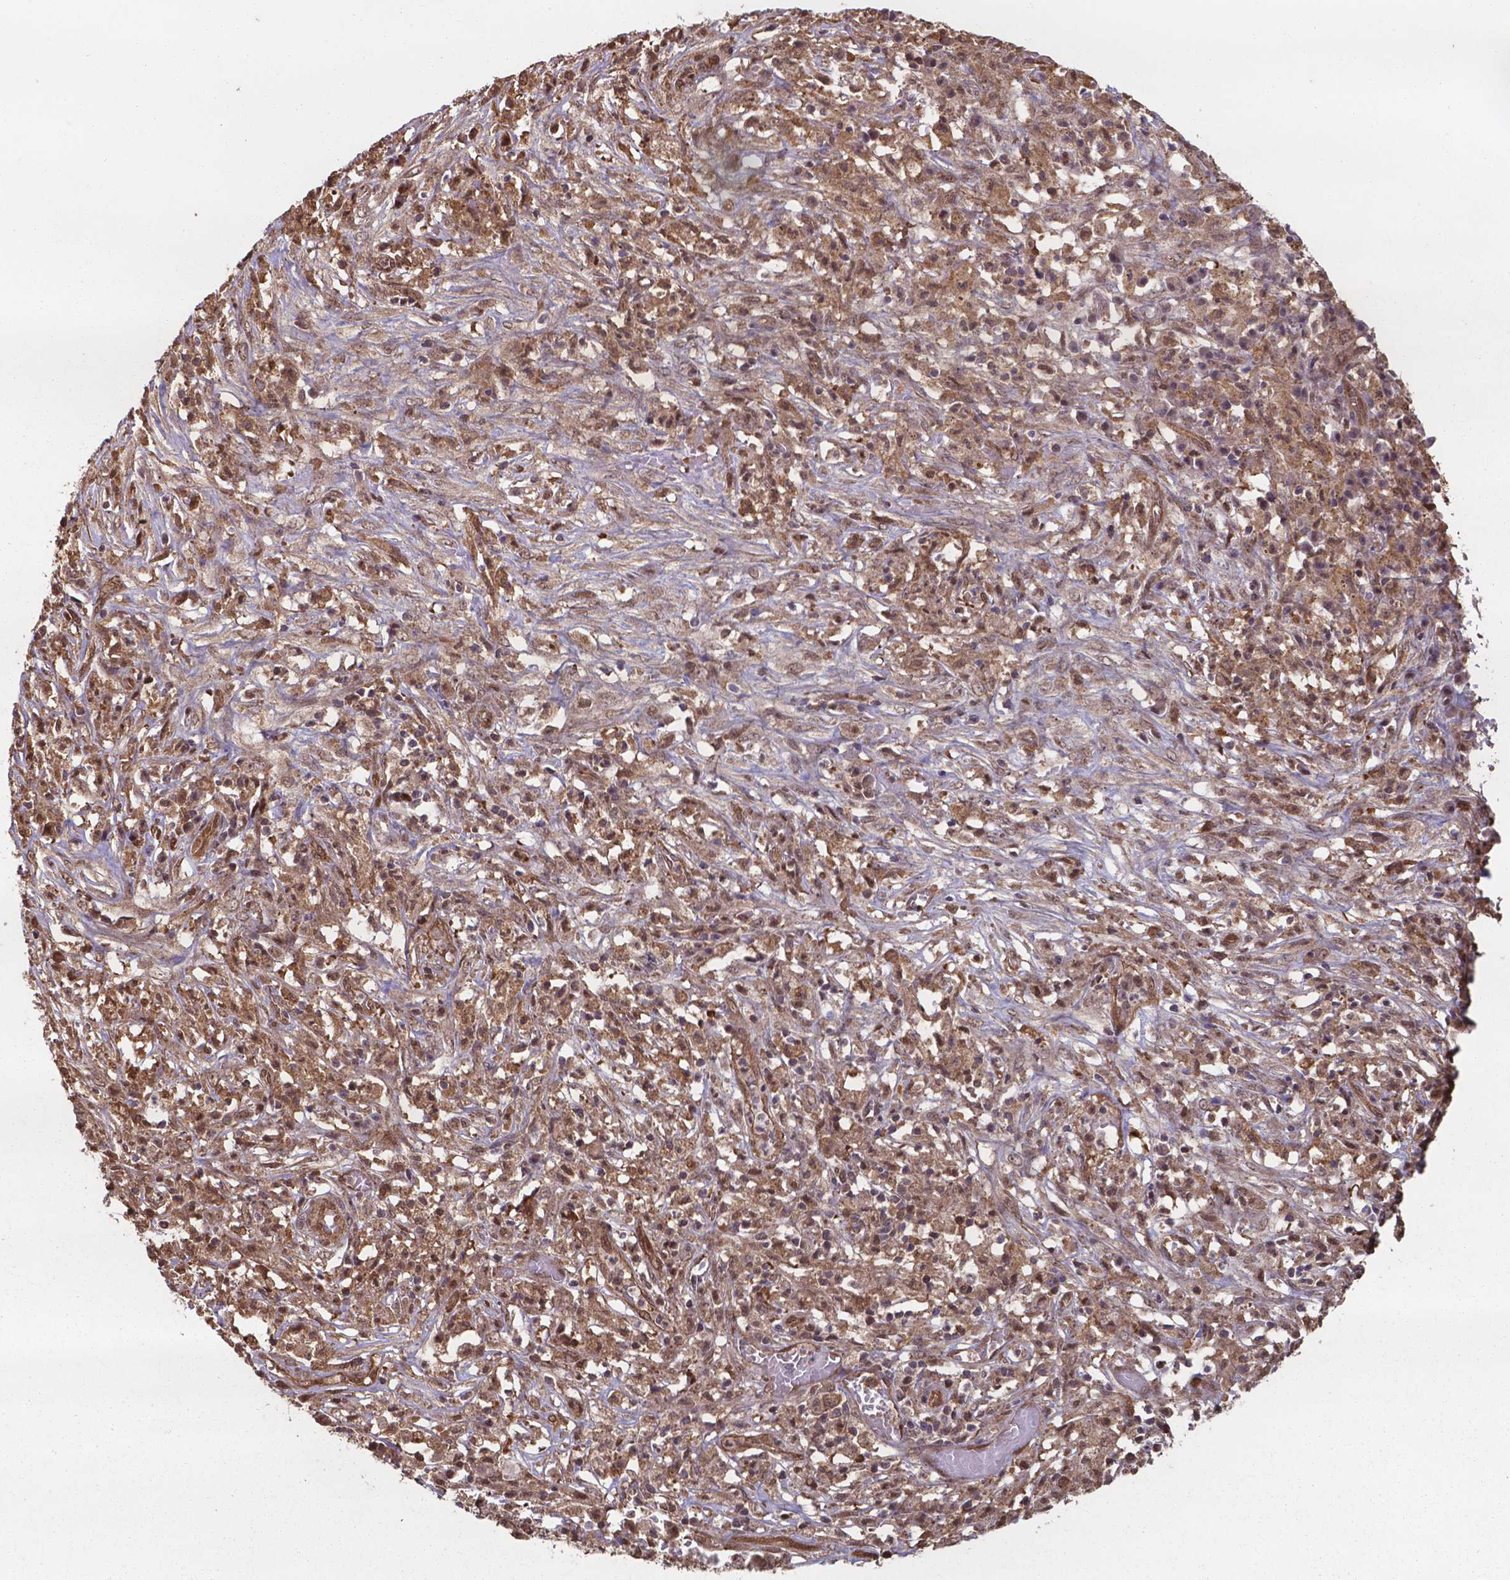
{"staining": {"intensity": "moderate", "quantity": ">75%", "location": "cytoplasmic/membranous,nuclear"}, "tissue": "melanoma", "cell_type": "Tumor cells", "image_type": "cancer", "snomed": [{"axis": "morphology", "description": "Malignant melanoma, NOS"}, {"axis": "topography", "description": "Skin"}], "caption": "This is a photomicrograph of immunohistochemistry (IHC) staining of melanoma, which shows moderate expression in the cytoplasmic/membranous and nuclear of tumor cells.", "gene": "CHP2", "patient": {"sex": "female", "age": 91}}